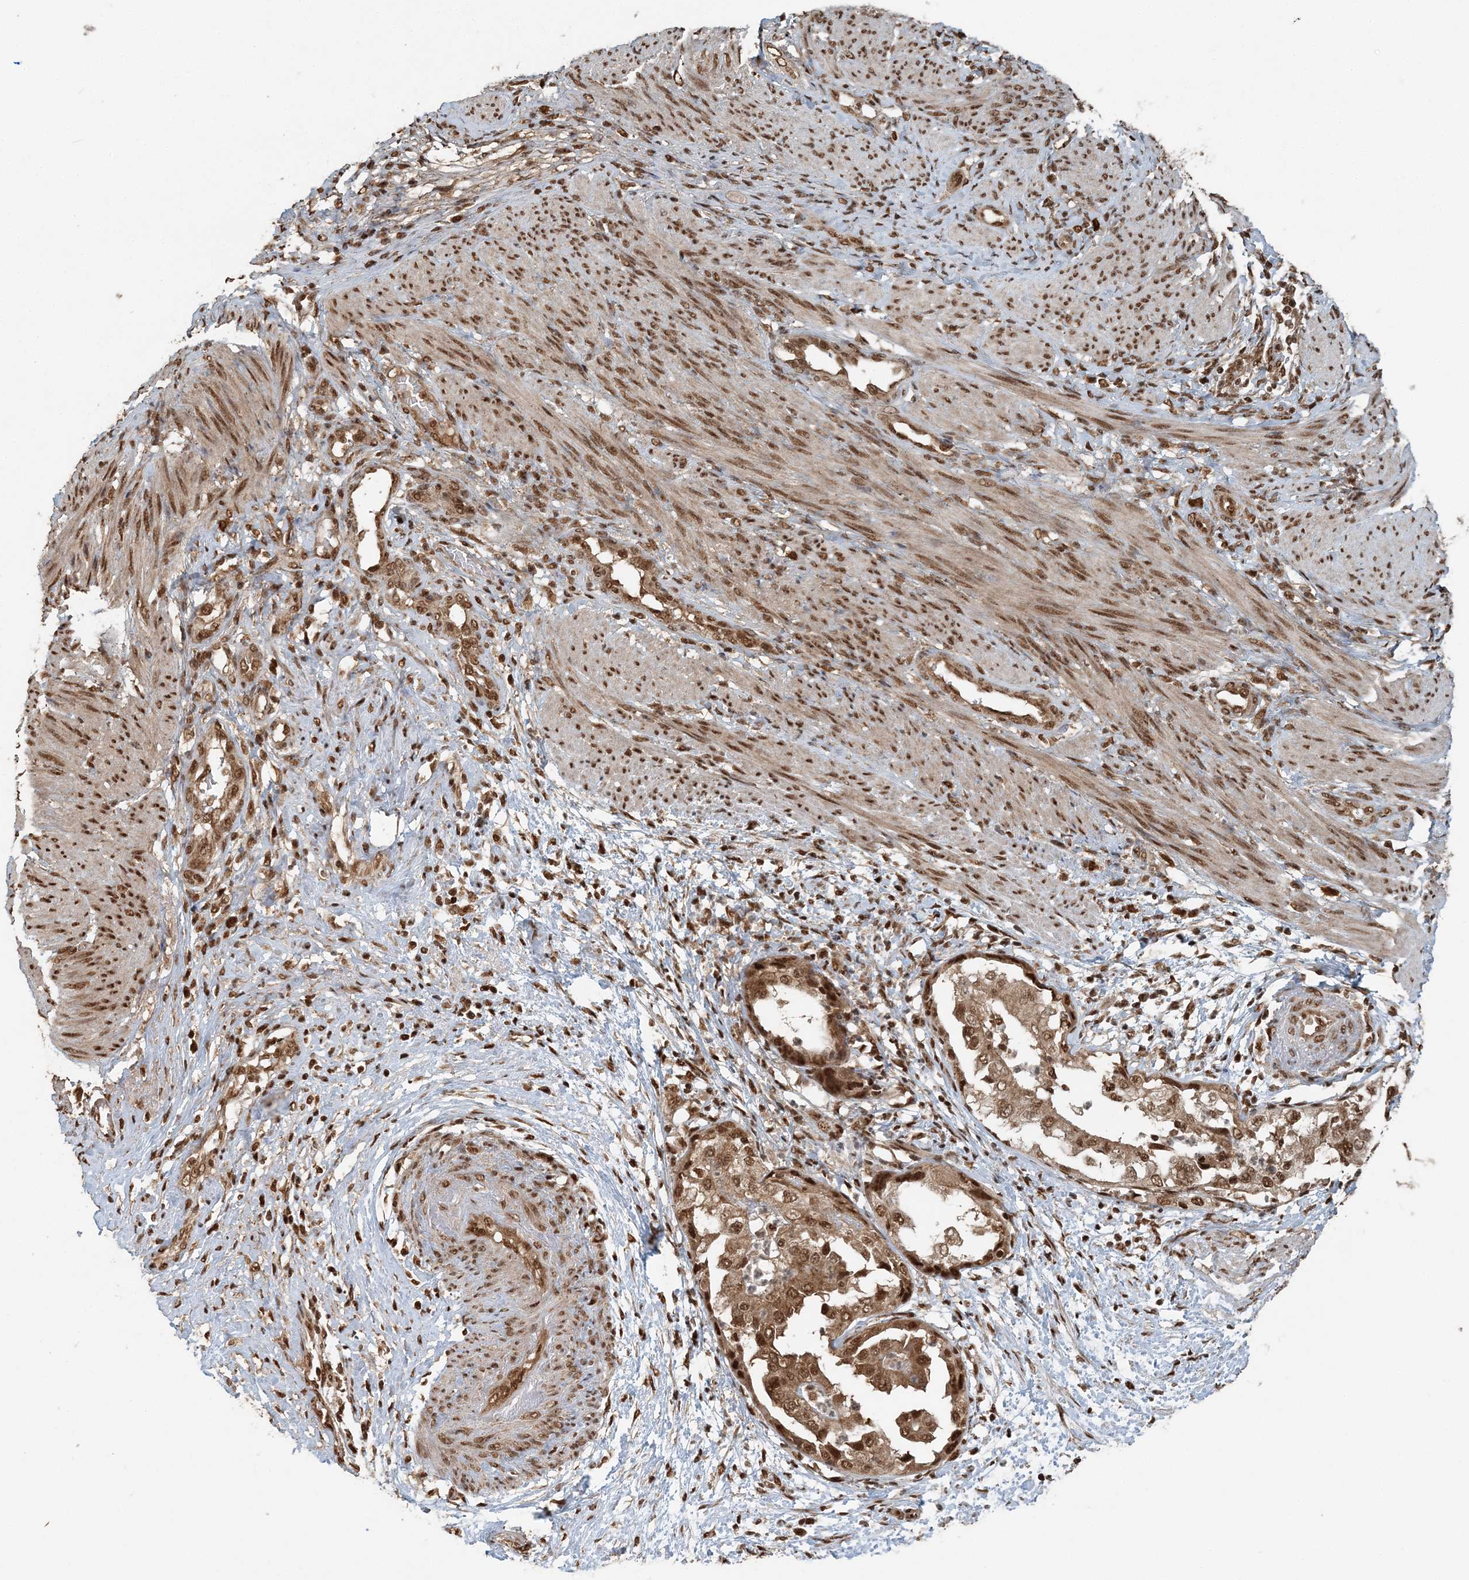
{"staining": {"intensity": "moderate", "quantity": ">75%", "location": "cytoplasmic/membranous,nuclear"}, "tissue": "endometrial cancer", "cell_type": "Tumor cells", "image_type": "cancer", "snomed": [{"axis": "morphology", "description": "Adenocarcinoma, NOS"}, {"axis": "topography", "description": "Endometrium"}], "caption": "Immunohistochemistry of adenocarcinoma (endometrial) reveals medium levels of moderate cytoplasmic/membranous and nuclear expression in approximately >75% of tumor cells.", "gene": "ARHGAP35", "patient": {"sex": "female", "age": 85}}